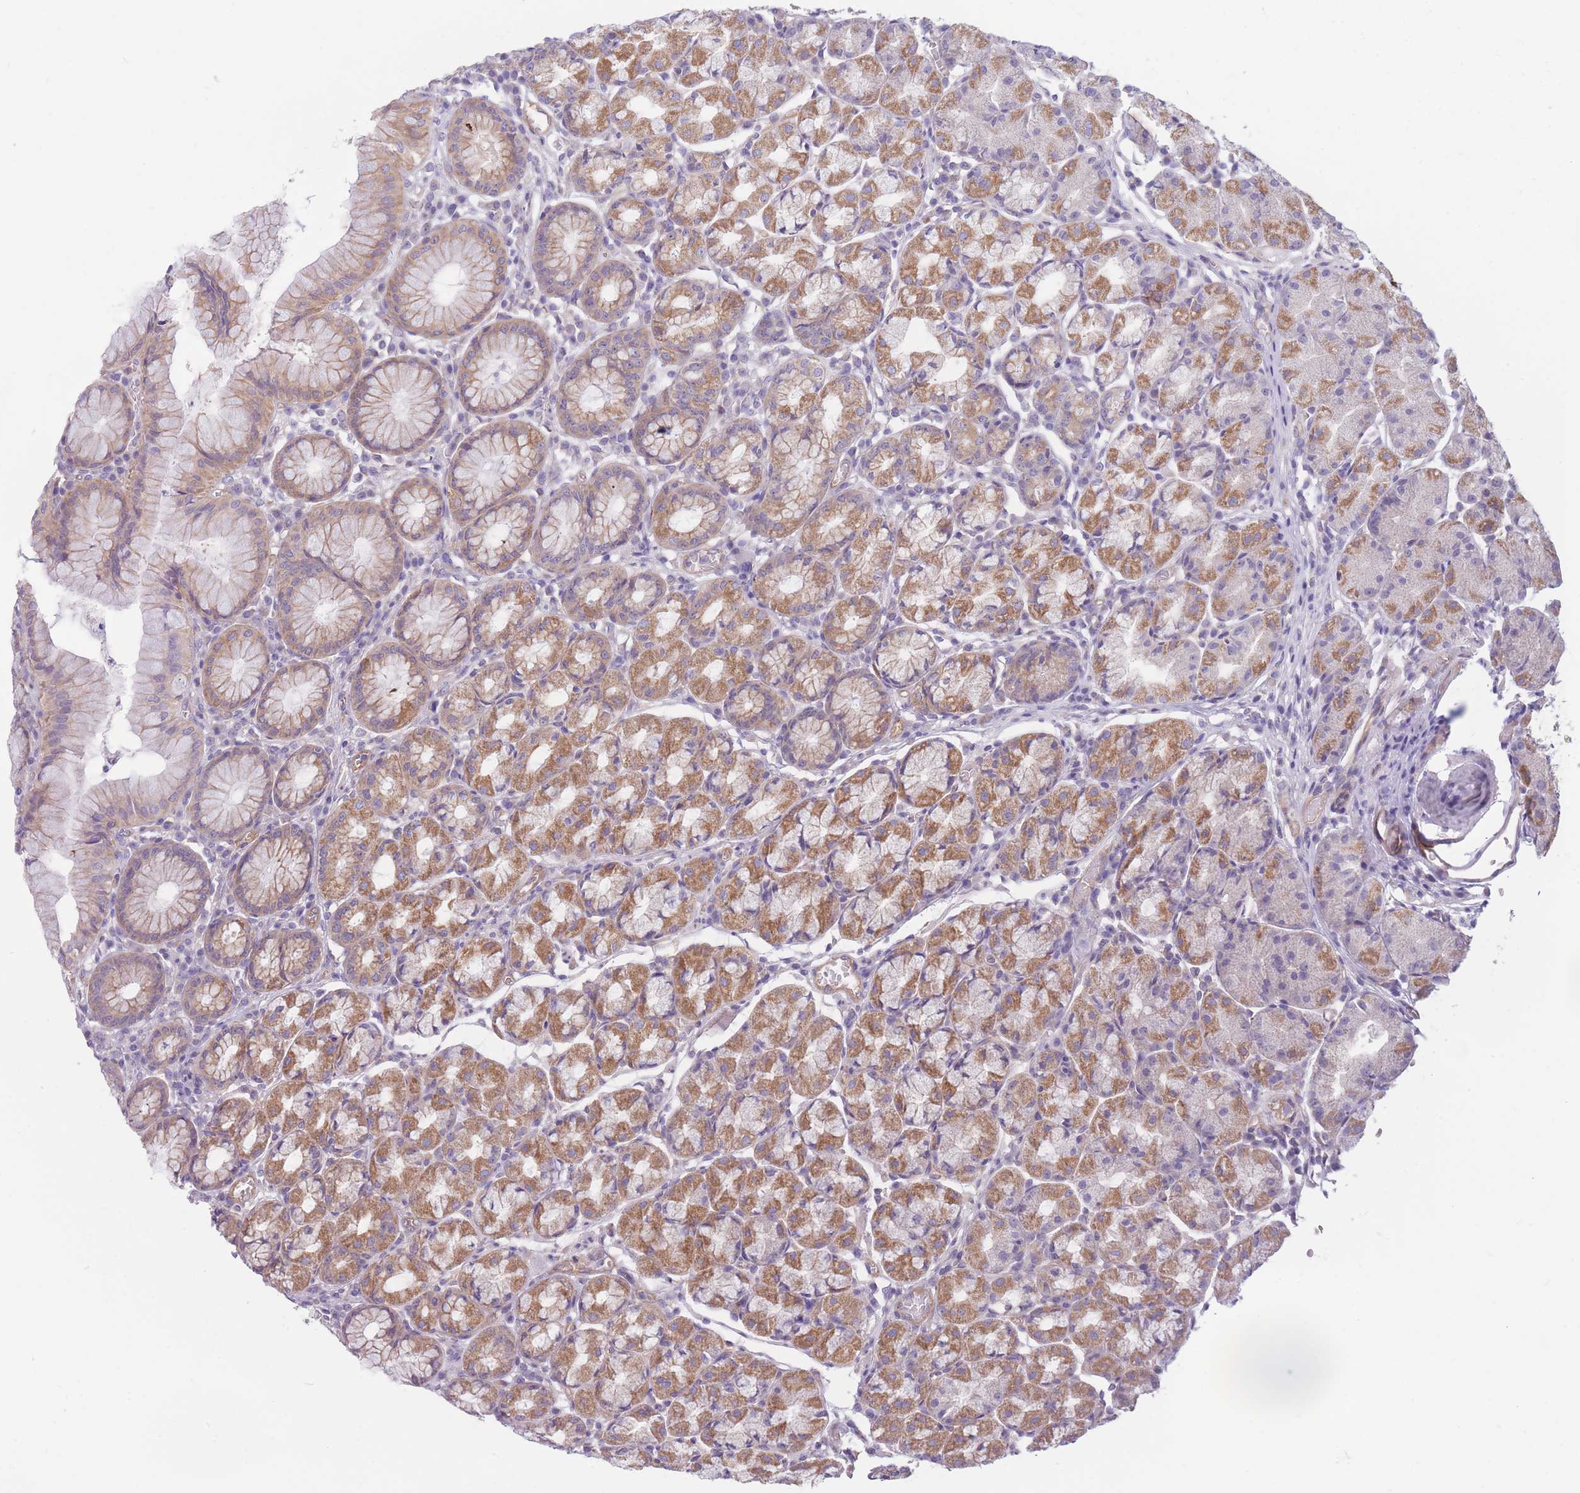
{"staining": {"intensity": "moderate", "quantity": "25%-75%", "location": "cytoplasmic/membranous"}, "tissue": "stomach", "cell_type": "Glandular cells", "image_type": "normal", "snomed": [{"axis": "morphology", "description": "Normal tissue, NOS"}, {"axis": "topography", "description": "Stomach"}], "caption": "Brown immunohistochemical staining in unremarkable stomach shows moderate cytoplasmic/membranous expression in approximately 25%-75% of glandular cells.", "gene": "SERPINB3", "patient": {"sex": "male", "age": 55}}